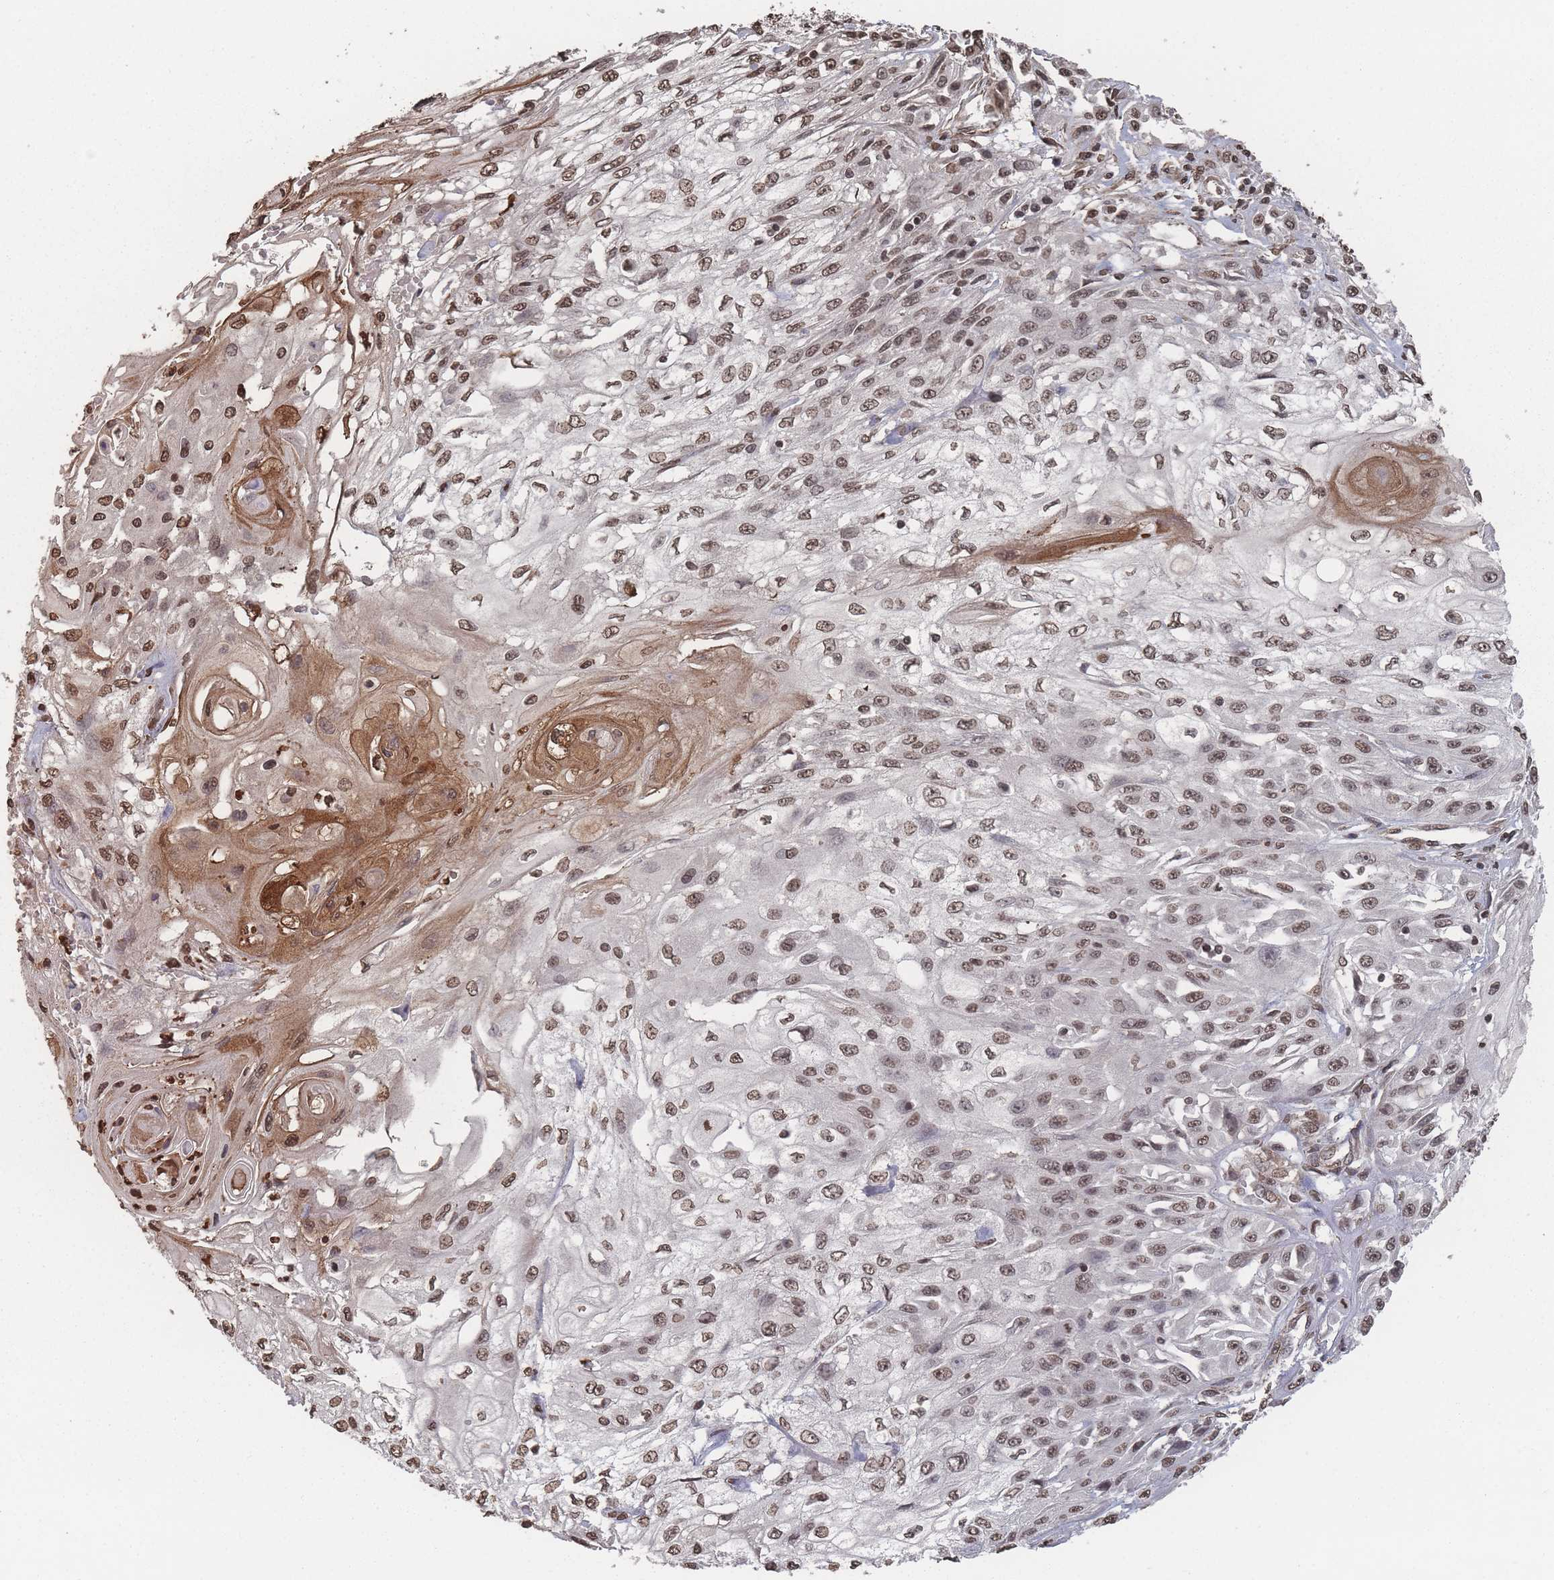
{"staining": {"intensity": "moderate", "quantity": ">75%", "location": "cytoplasmic/membranous,nuclear"}, "tissue": "skin cancer", "cell_type": "Tumor cells", "image_type": "cancer", "snomed": [{"axis": "morphology", "description": "Squamous cell carcinoma, NOS"}, {"axis": "morphology", "description": "Squamous cell carcinoma, metastatic, NOS"}, {"axis": "topography", "description": "Skin"}, {"axis": "topography", "description": "Lymph node"}], "caption": "Approximately >75% of tumor cells in metastatic squamous cell carcinoma (skin) show moderate cytoplasmic/membranous and nuclear protein positivity as visualized by brown immunohistochemical staining.", "gene": "PLEKHG5", "patient": {"sex": "male", "age": 75}}